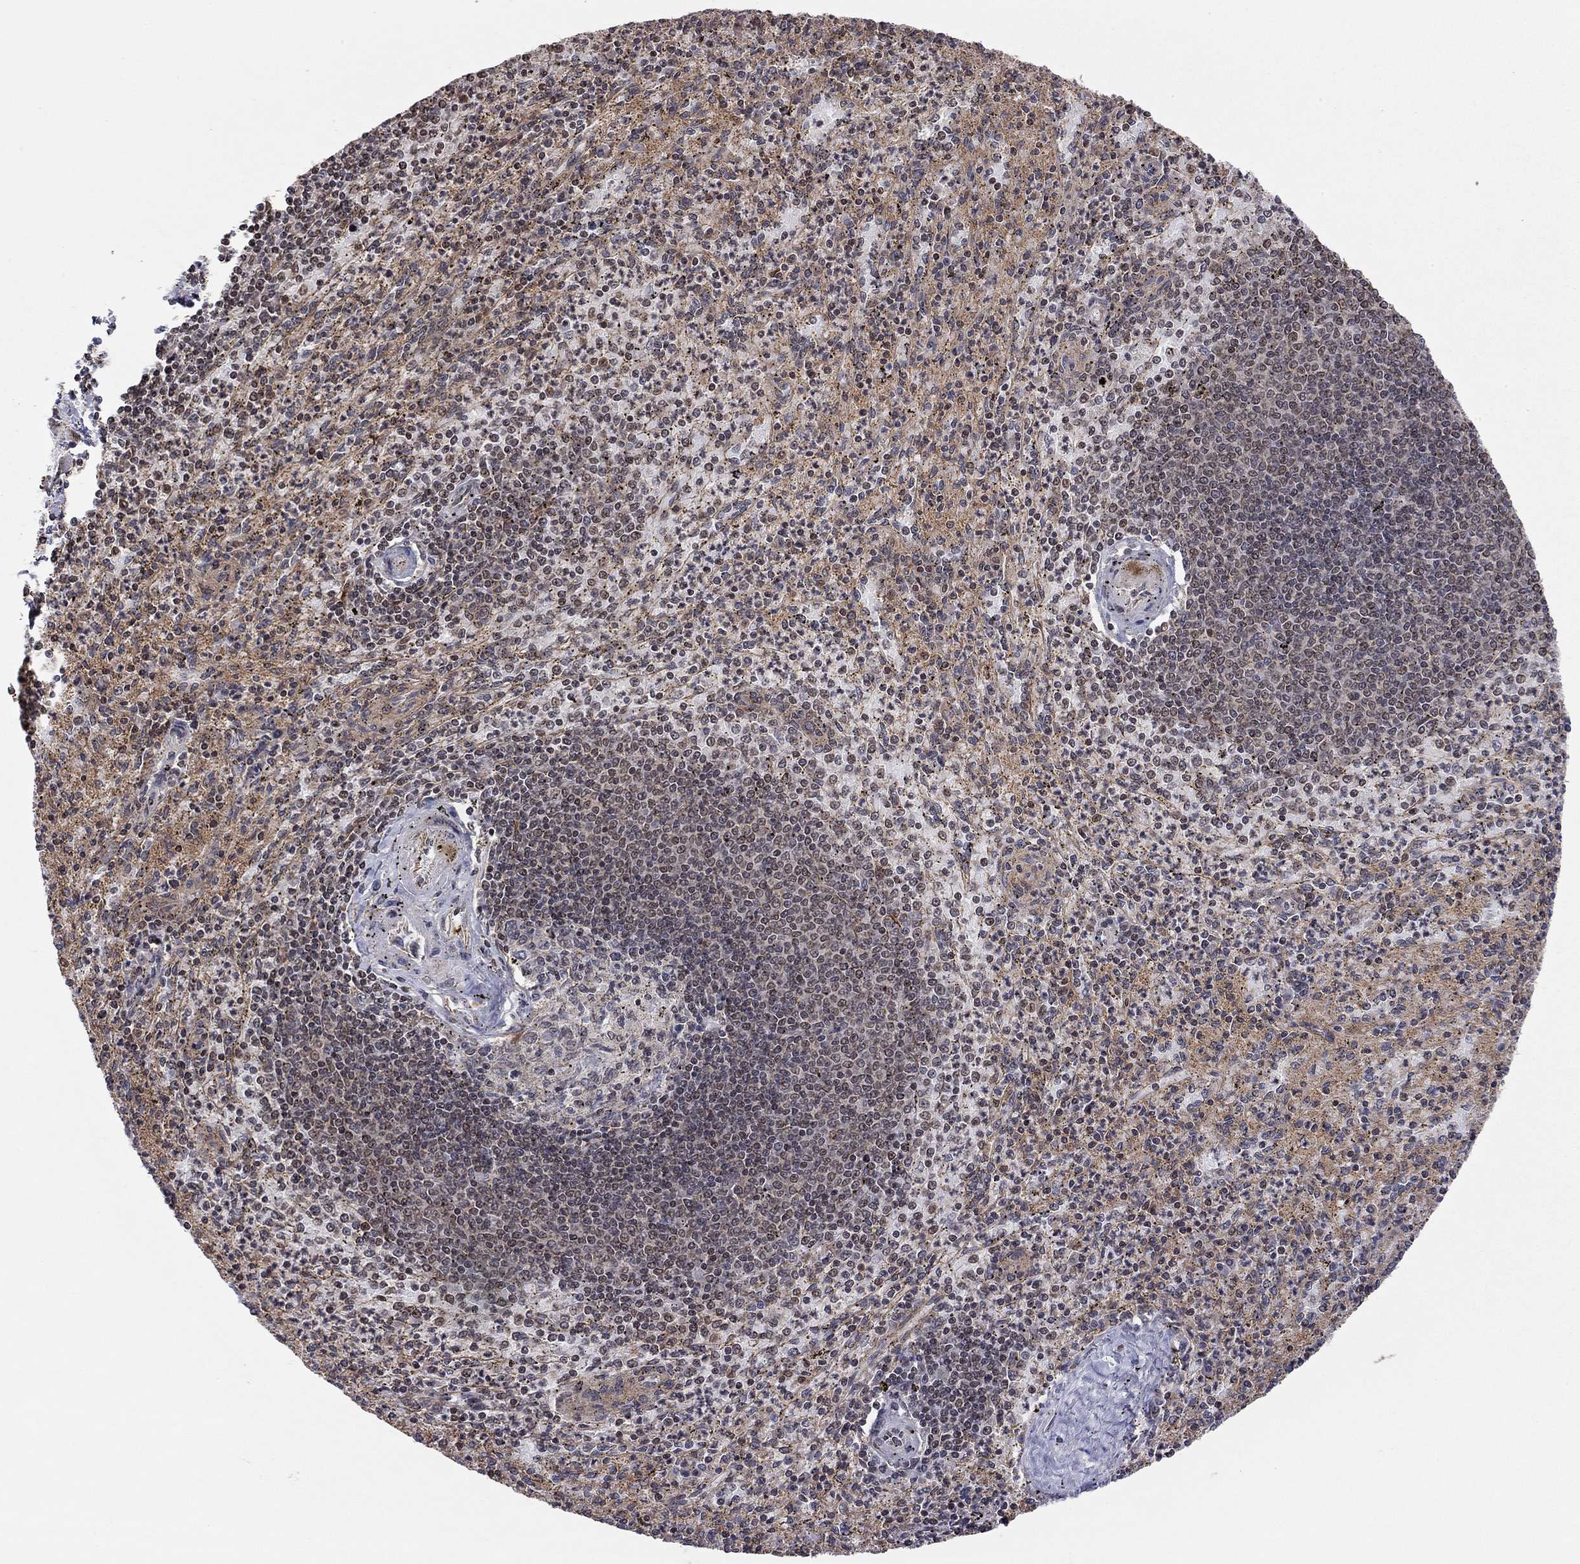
{"staining": {"intensity": "moderate", "quantity": "25%-75%", "location": "cytoplasmic/membranous"}, "tissue": "spleen", "cell_type": "Cells in red pulp", "image_type": "normal", "snomed": [{"axis": "morphology", "description": "Normal tissue, NOS"}, {"axis": "topography", "description": "Spleen"}], "caption": "About 25%-75% of cells in red pulp in unremarkable human spleen display moderate cytoplasmic/membranous protein positivity as visualized by brown immunohistochemical staining.", "gene": "TDP1", "patient": {"sex": "male", "age": 60}}